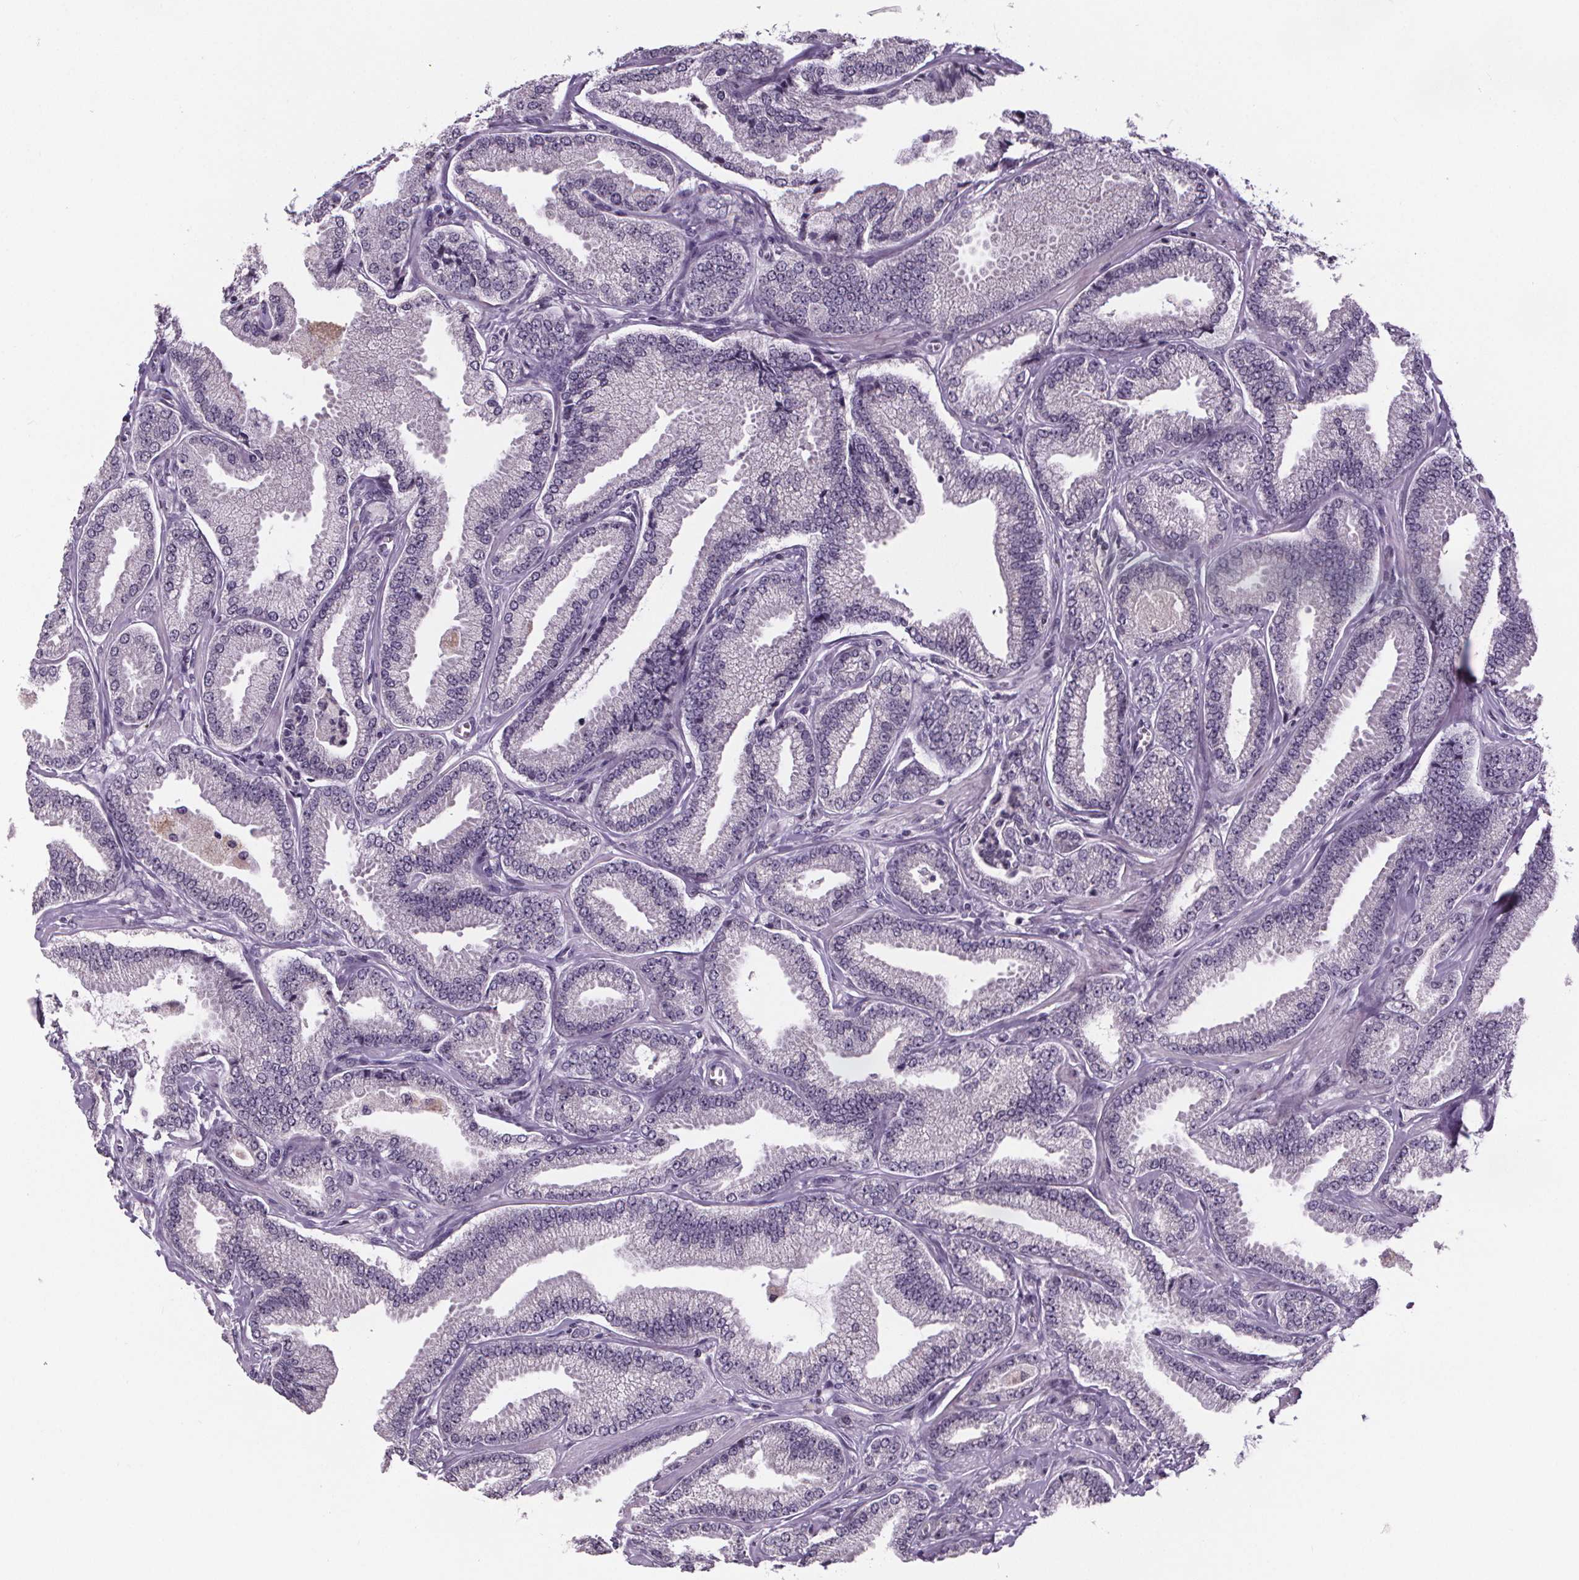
{"staining": {"intensity": "negative", "quantity": "none", "location": "none"}, "tissue": "prostate cancer", "cell_type": "Tumor cells", "image_type": "cancer", "snomed": [{"axis": "morphology", "description": "Adenocarcinoma, Low grade"}, {"axis": "topography", "description": "Prostate"}], "caption": "This histopathology image is of prostate cancer stained with immunohistochemistry to label a protein in brown with the nuclei are counter-stained blue. There is no positivity in tumor cells. (DAB (3,3'-diaminobenzidine) IHC, high magnification).", "gene": "NKX6-1", "patient": {"sex": "male", "age": 55}}